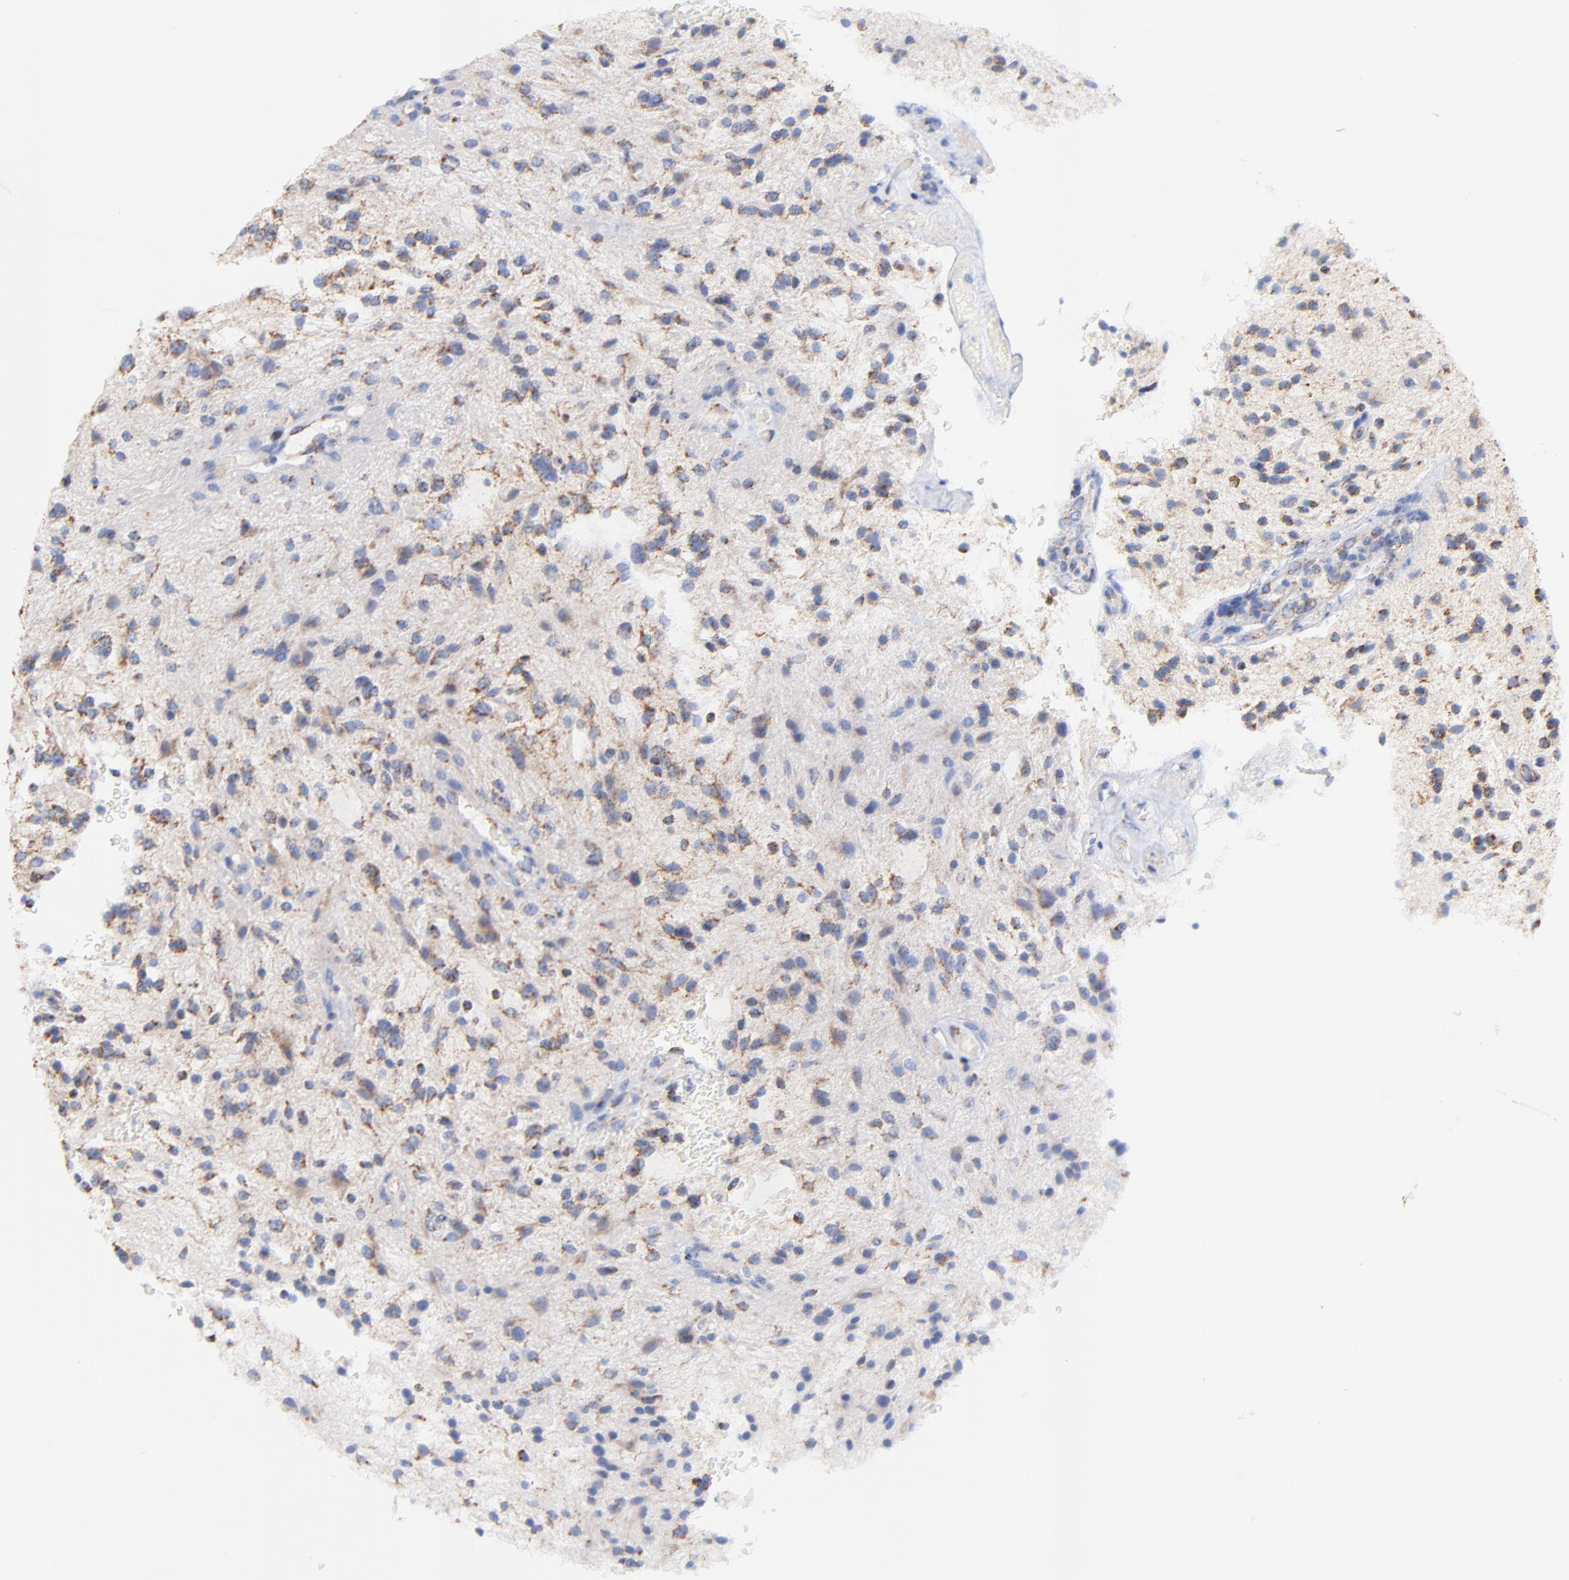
{"staining": {"intensity": "moderate", "quantity": "<25%", "location": "cytoplasmic/membranous"}, "tissue": "glioma", "cell_type": "Tumor cells", "image_type": "cancer", "snomed": [{"axis": "morphology", "description": "Glioma, malignant, NOS"}, {"axis": "topography", "description": "Cerebellum"}], "caption": "Glioma tissue exhibits moderate cytoplasmic/membranous staining in approximately <25% of tumor cells", "gene": "ATP5F1D", "patient": {"sex": "female", "age": 10}}